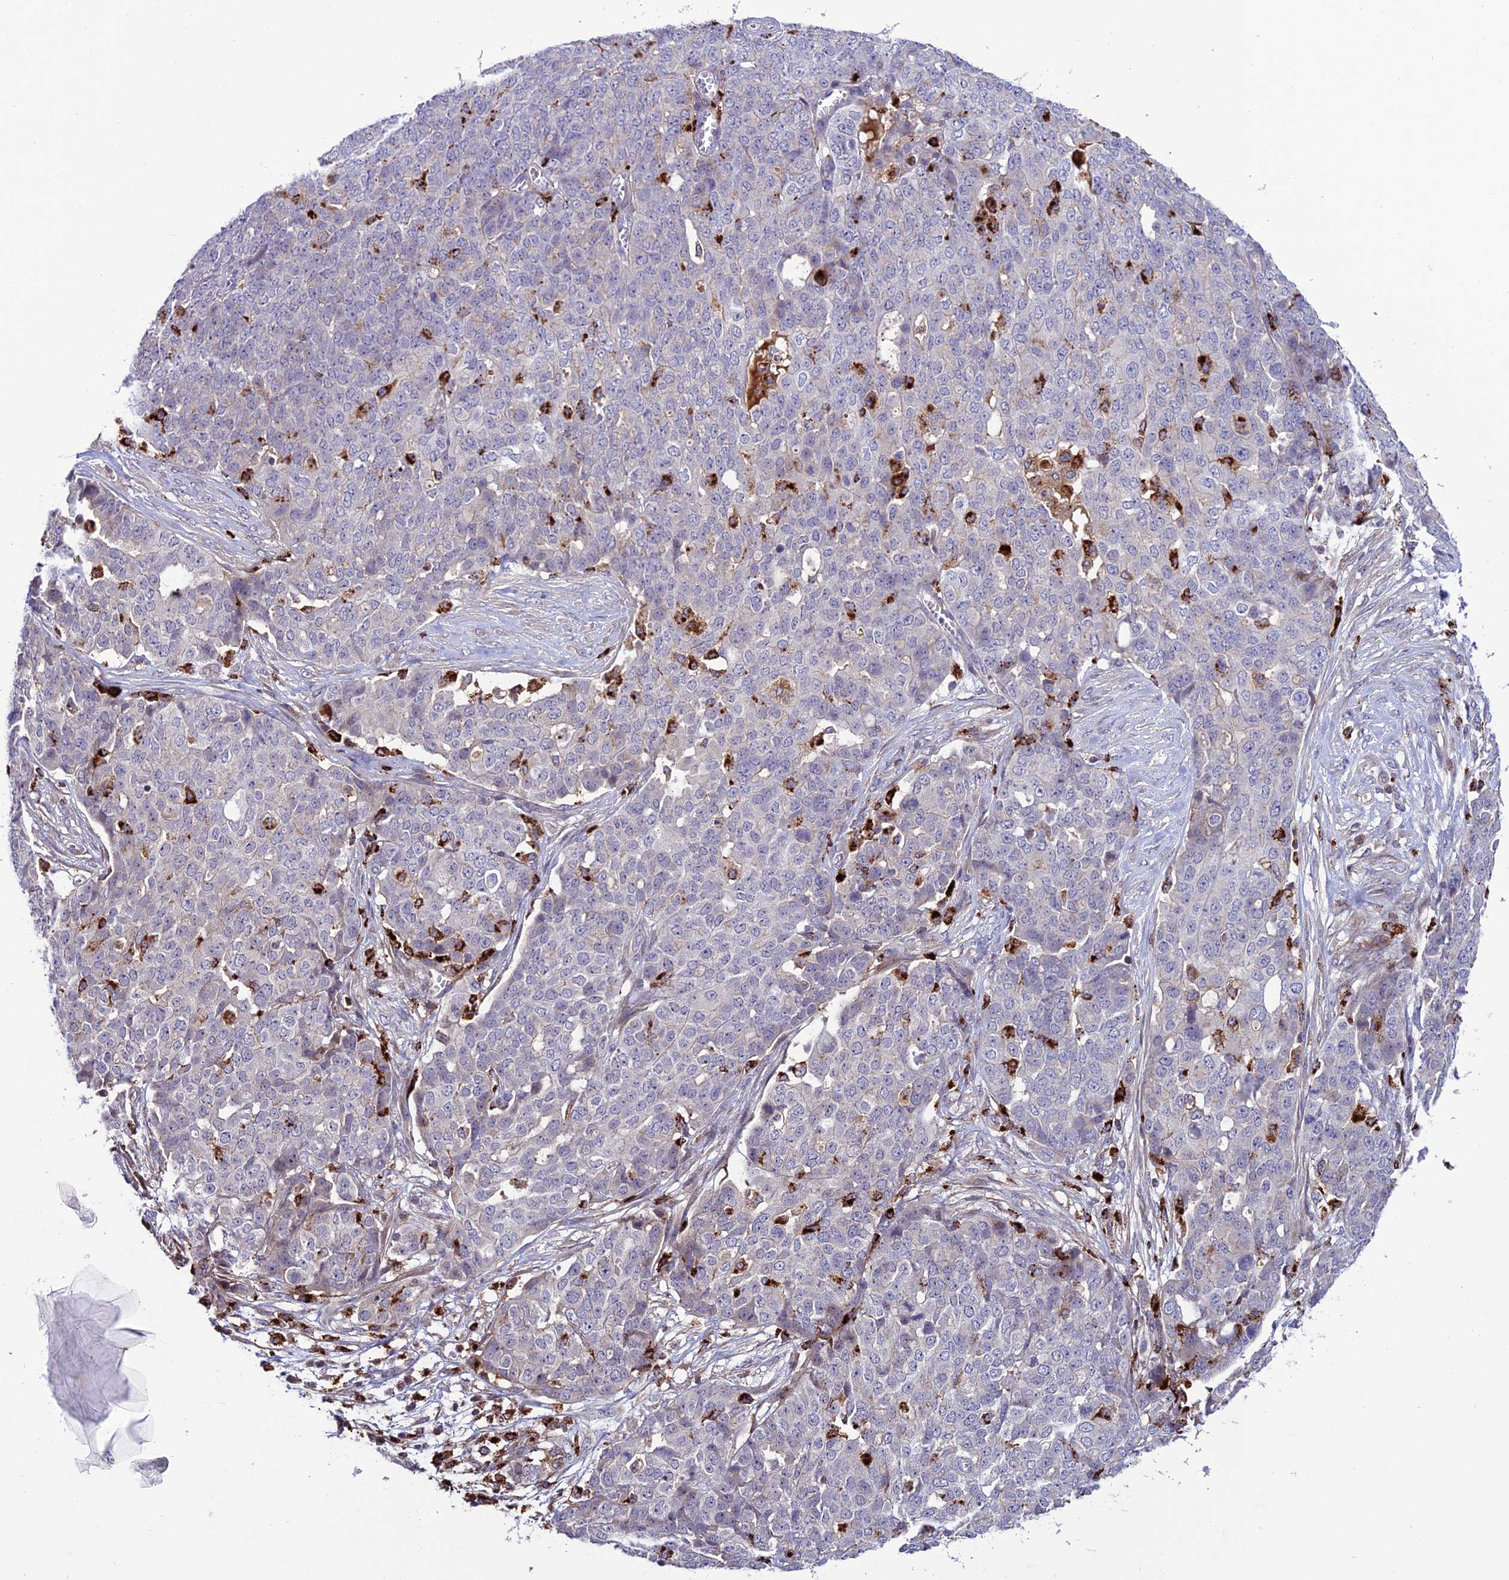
{"staining": {"intensity": "negative", "quantity": "none", "location": "none"}, "tissue": "ovarian cancer", "cell_type": "Tumor cells", "image_type": "cancer", "snomed": [{"axis": "morphology", "description": "Cystadenocarcinoma, serous, NOS"}, {"axis": "topography", "description": "Soft tissue"}, {"axis": "topography", "description": "Ovary"}], "caption": "Ovarian serous cystadenocarcinoma was stained to show a protein in brown. There is no significant positivity in tumor cells. The staining was performed using DAB to visualize the protein expression in brown, while the nuclei were stained in blue with hematoxylin (Magnification: 20x).", "gene": "ARHGEF18", "patient": {"sex": "female", "age": 57}}